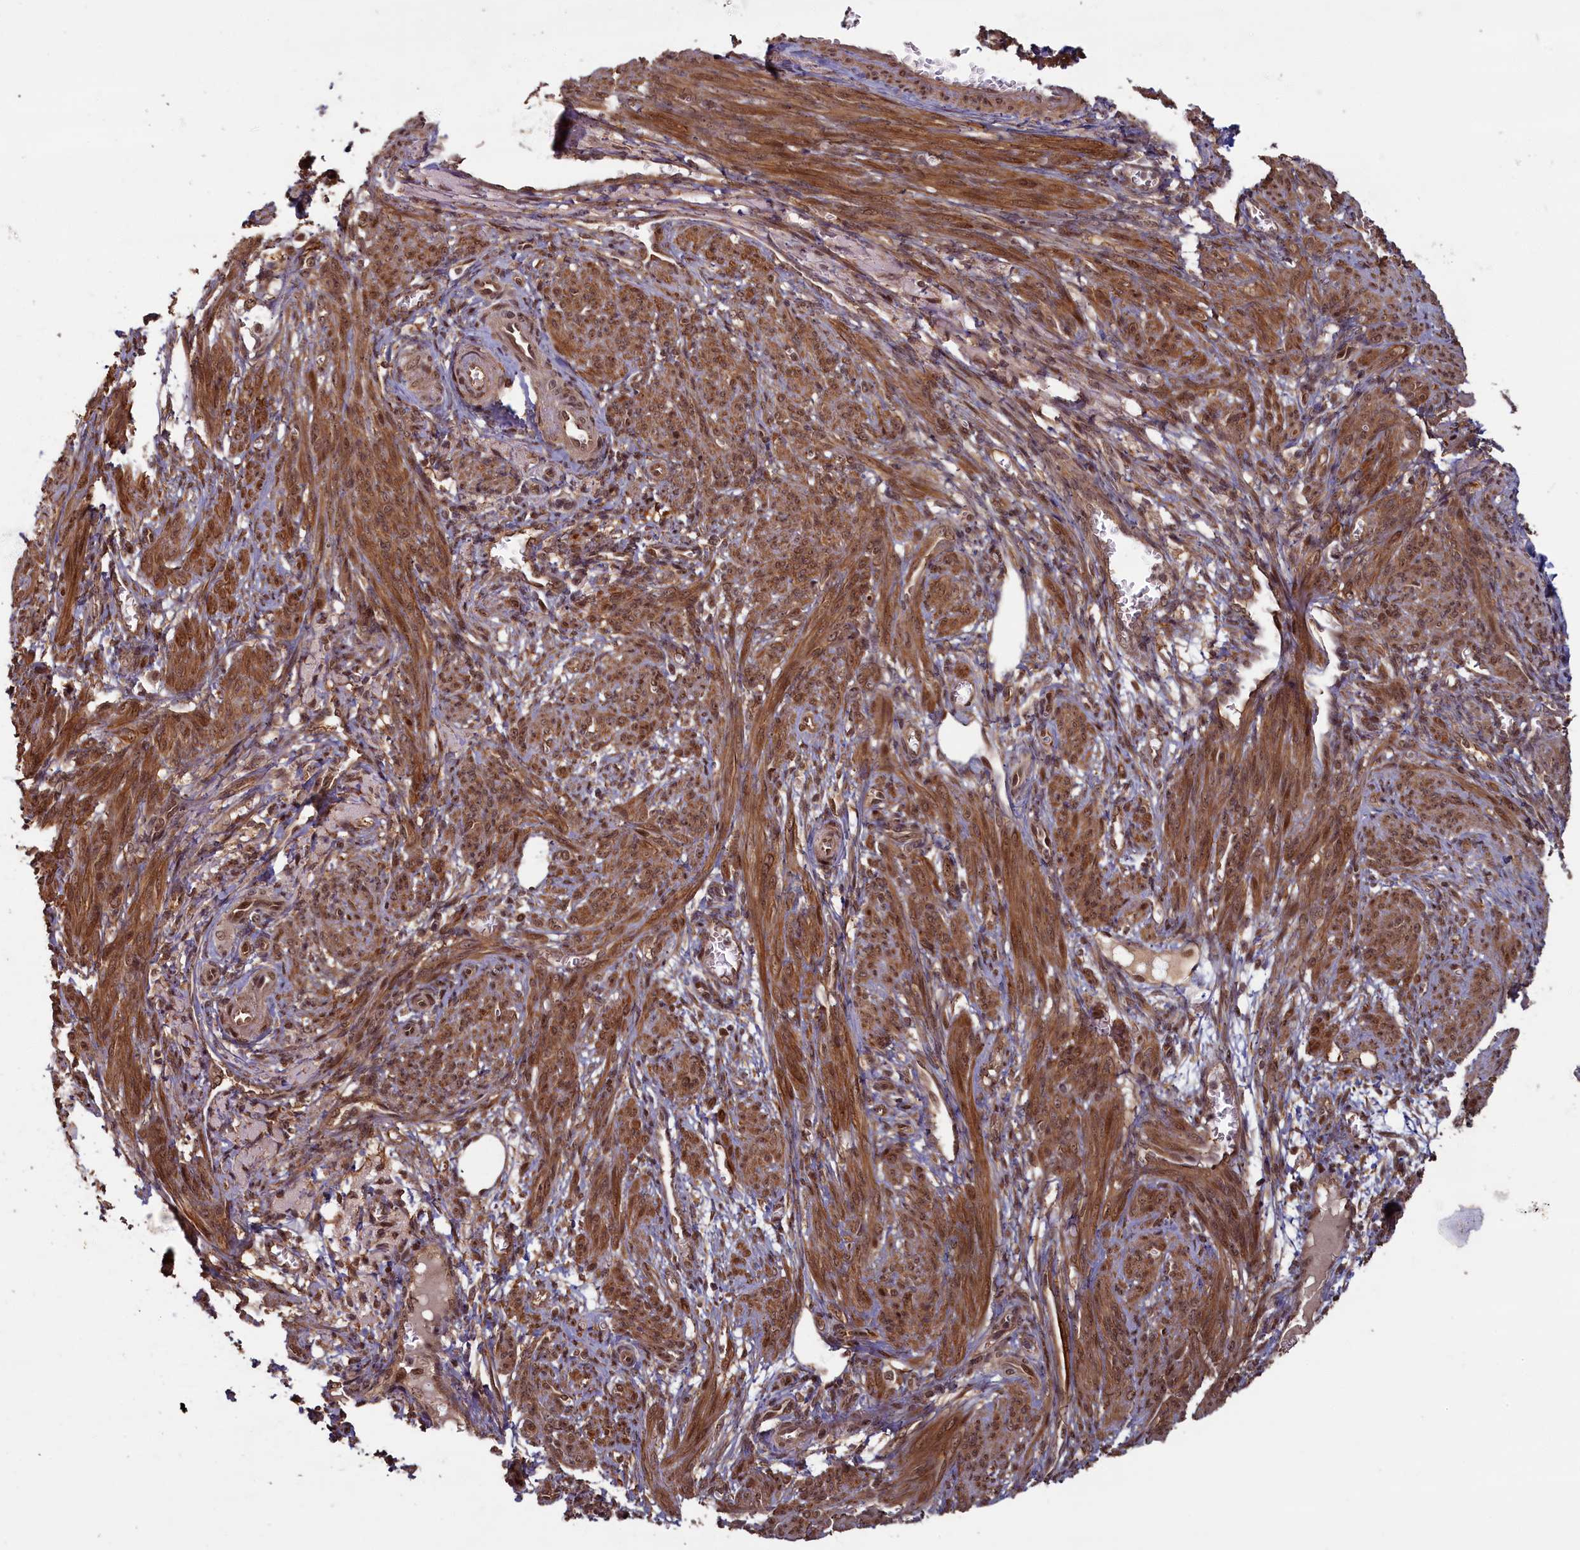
{"staining": {"intensity": "moderate", "quantity": "25%-75%", "location": "cytoplasmic/membranous,nuclear"}, "tissue": "smooth muscle", "cell_type": "Smooth muscle cells", "image_type": "normal", "snomed": [{"axis": "morphology", "description": "Normal tissue, NOS"}, {"axis": "topography", "description": "Smooth muscle"}], "caption": "Smooth muscle stained with DAB immunohistochemistry exhibits medium levels of moderate cytoplasmic/membranous,nuclear staining in approximately 25%-75% of smooth muscle cells.", "gene": "HIF3A", "patient": {"sex": "female", "age": 39}}